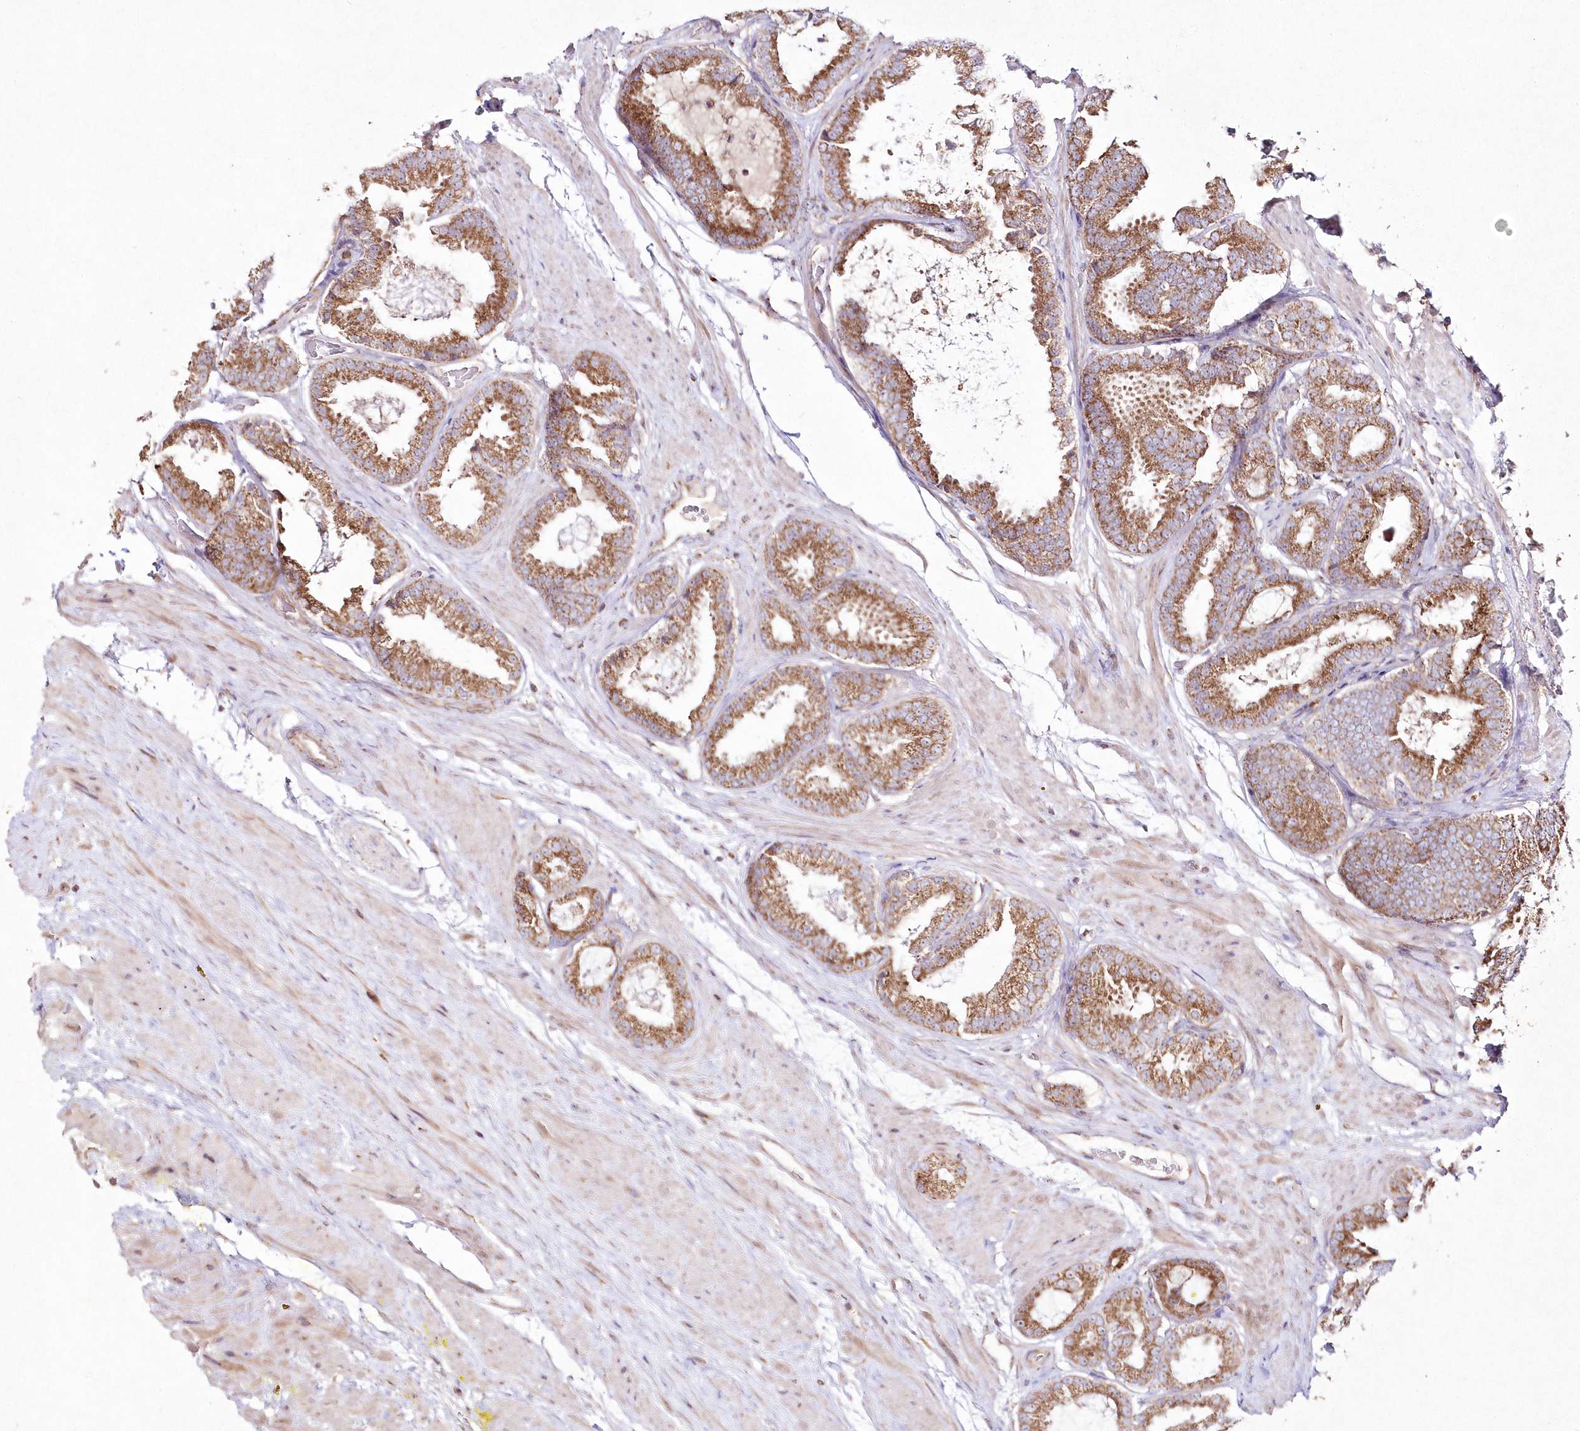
{"staining": {"intensity": "moderate", "quantity": ">75%", "location": "cytoplasmic/membranous"}, "tissue": "prostate cancer", "cell_type": "Tumor cells", "image_type": "cancer", "snomed": [{"axis": "morphology", "description": "Adenocarcinoma, Low grade"}, {"axis": "topography", "description": "Prostate"}], "caption": "Protein staining of prostate cancer tissue displays moderate cytoplasmic/membranous staining in about >75% of tumor cells.", "gene": "DNA2", "patient": {"sex": "male", "age": 71}}